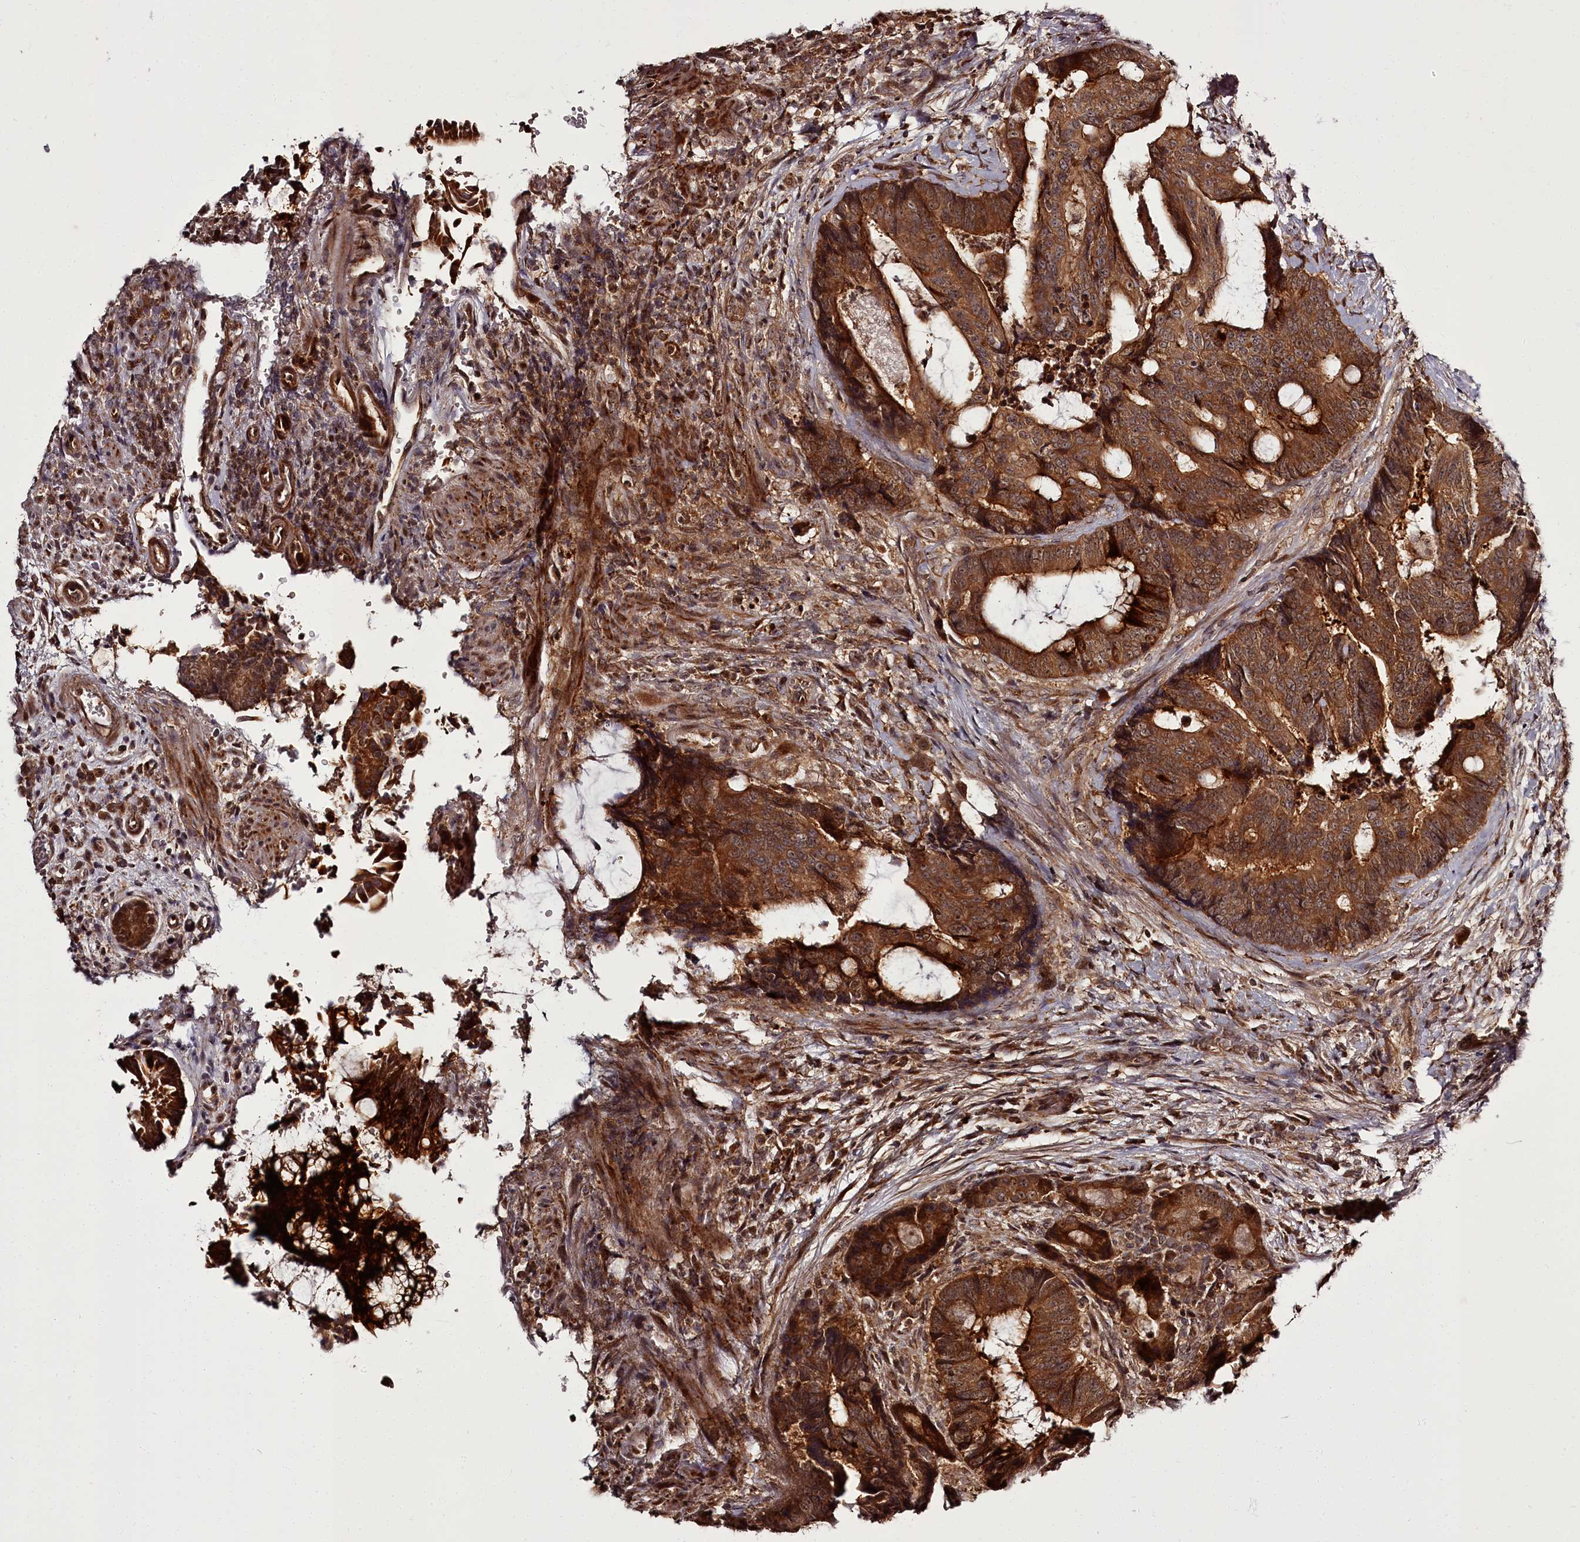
{"staining": {"intensity": "strong", "quantity": ">75%", "location": "cytoplasmic/membranous"}, "tissue": "colorectal cancer", "cell_type": "Tumor cells", "image_type": "cancer", "snomed": [{"axis": "morphology", "description": "Adenocarcinoma, NOS"}, {"axis": "topography", "description": "Rectum"}], "caption": "Tumor cells show high levels of strong cytoplasmic/membranous staining in about >75% of cells in colorectal cancer.", "gene": "PCBP2", "patient": {"sex": "male", "age": 69}}